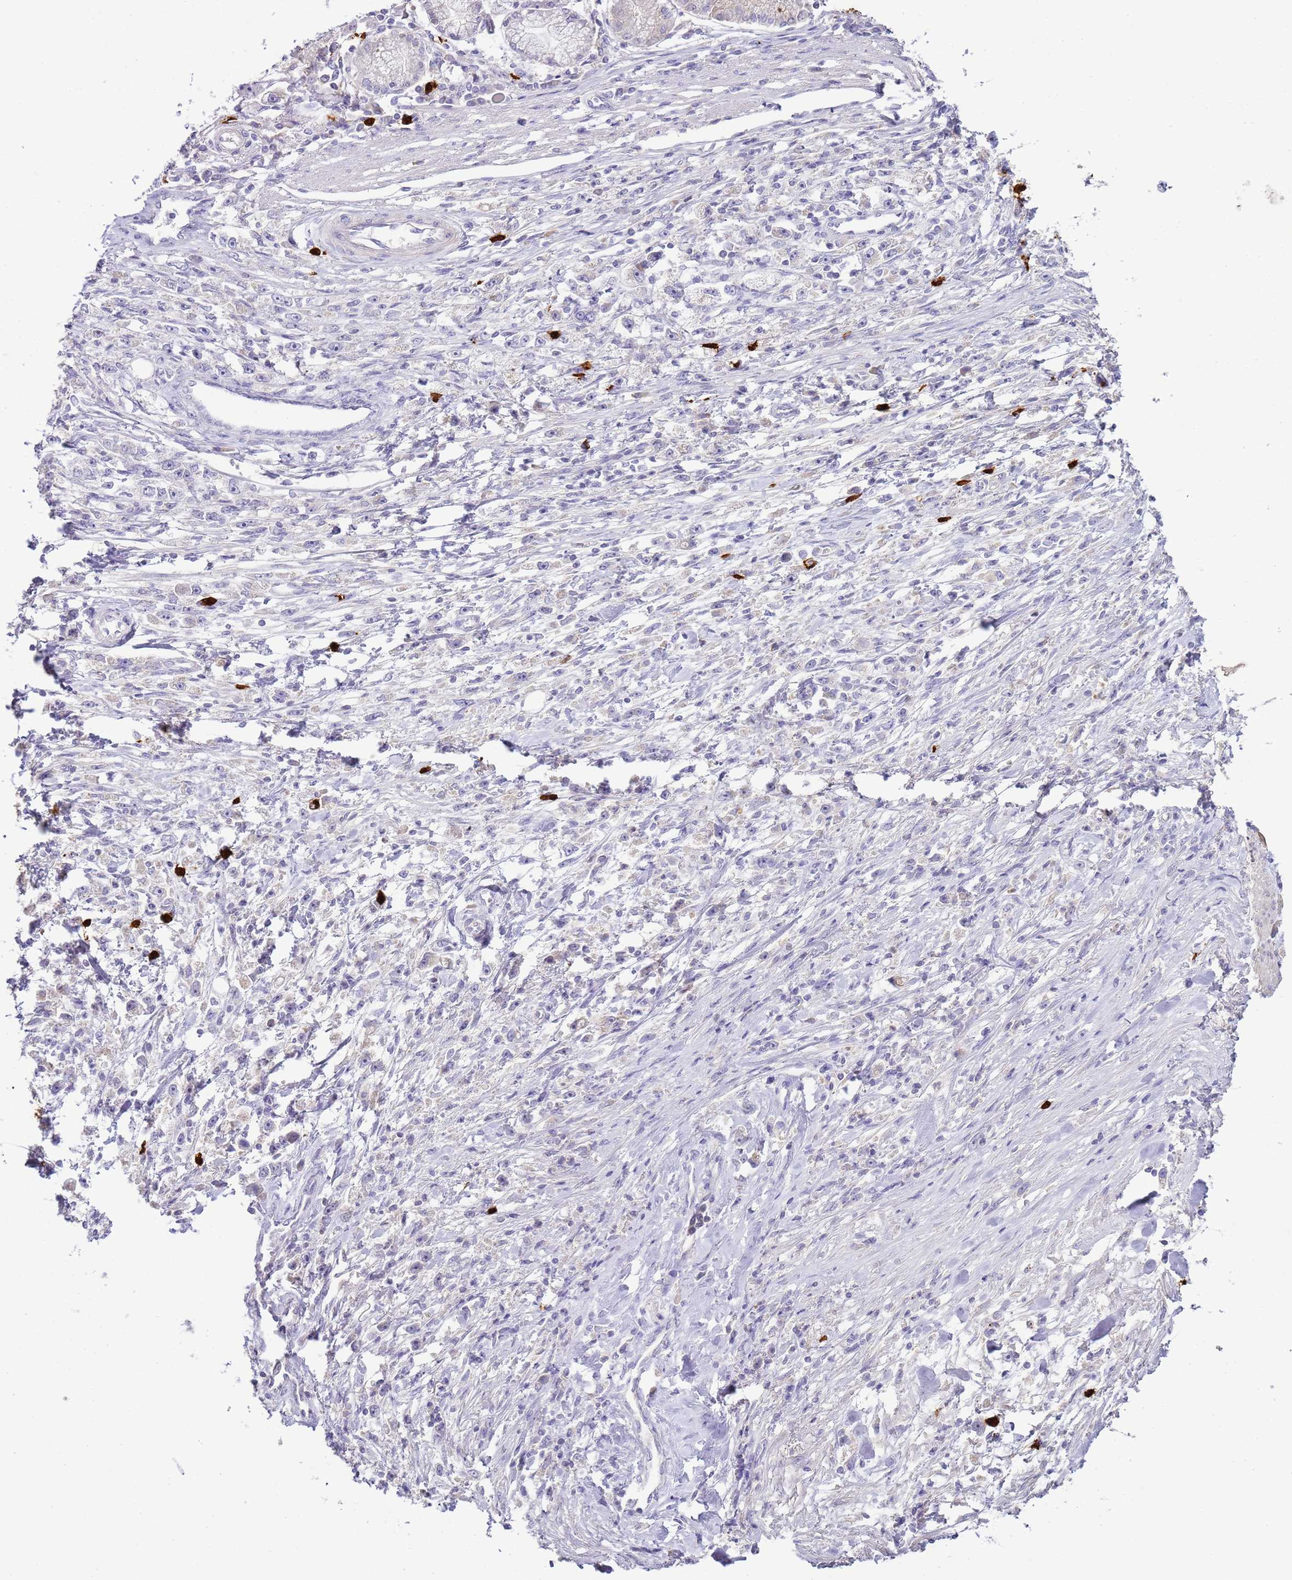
{"staining": {"intensity": "negative", "quantity": "none", "location": "none"}, "tissue": "stomach cancer", "cell_type": "Tumor cells", "image_type": "cancer", "snomed": [{"axis": "morphology", "description": "Adenocarcinoma, NOS"}, {"axis": "topography", "description": "Stomach"}], "caption": "Tumor cells are negative for protein expression in human stomach cancer (adenocarcinoma).", "gene": "IL2RG", "patient": {"sex": "female", "age": 59}}